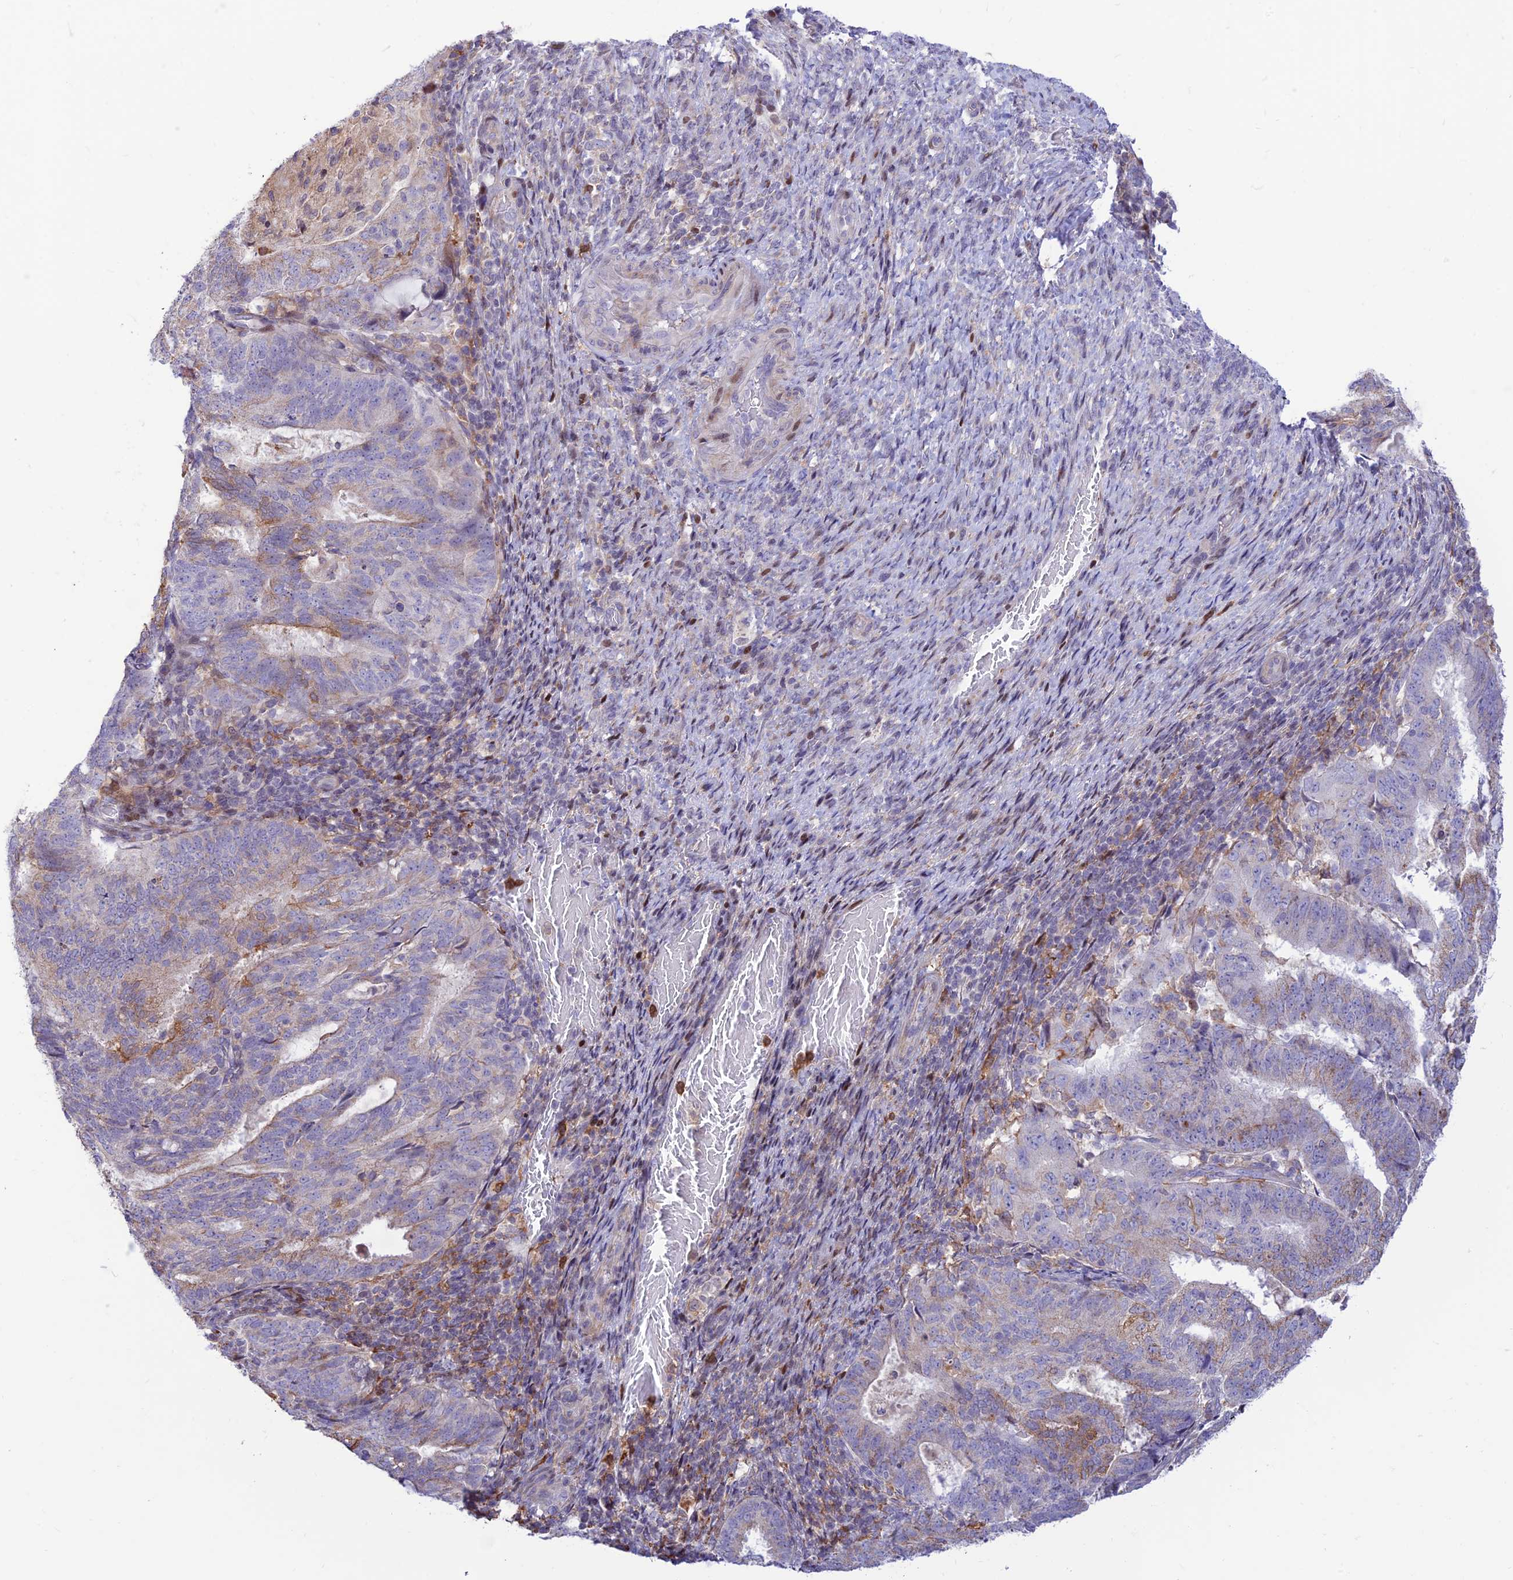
{"staining": {"intensity": "moderate", "quantity": "<25%", "location": "cytoplasmic/membranous"}, "tissue": "endometrial cancer", "cell_type": "Tumor cells", "image_type": "cancer", "snomed": [{"axis": "morphology", "description": "Adenocarcinoma, NOS"}, {"axis": "topography", "description": "Endometrium"}], "caption": "Protein expression analysis of adenocarcinoma (endometrial) reveals moderate cytoplasmic/membranous expression in about <25% of tumor cells.", "gene": "FAM186B", "patient": {"sex": "female", "age": 70}}